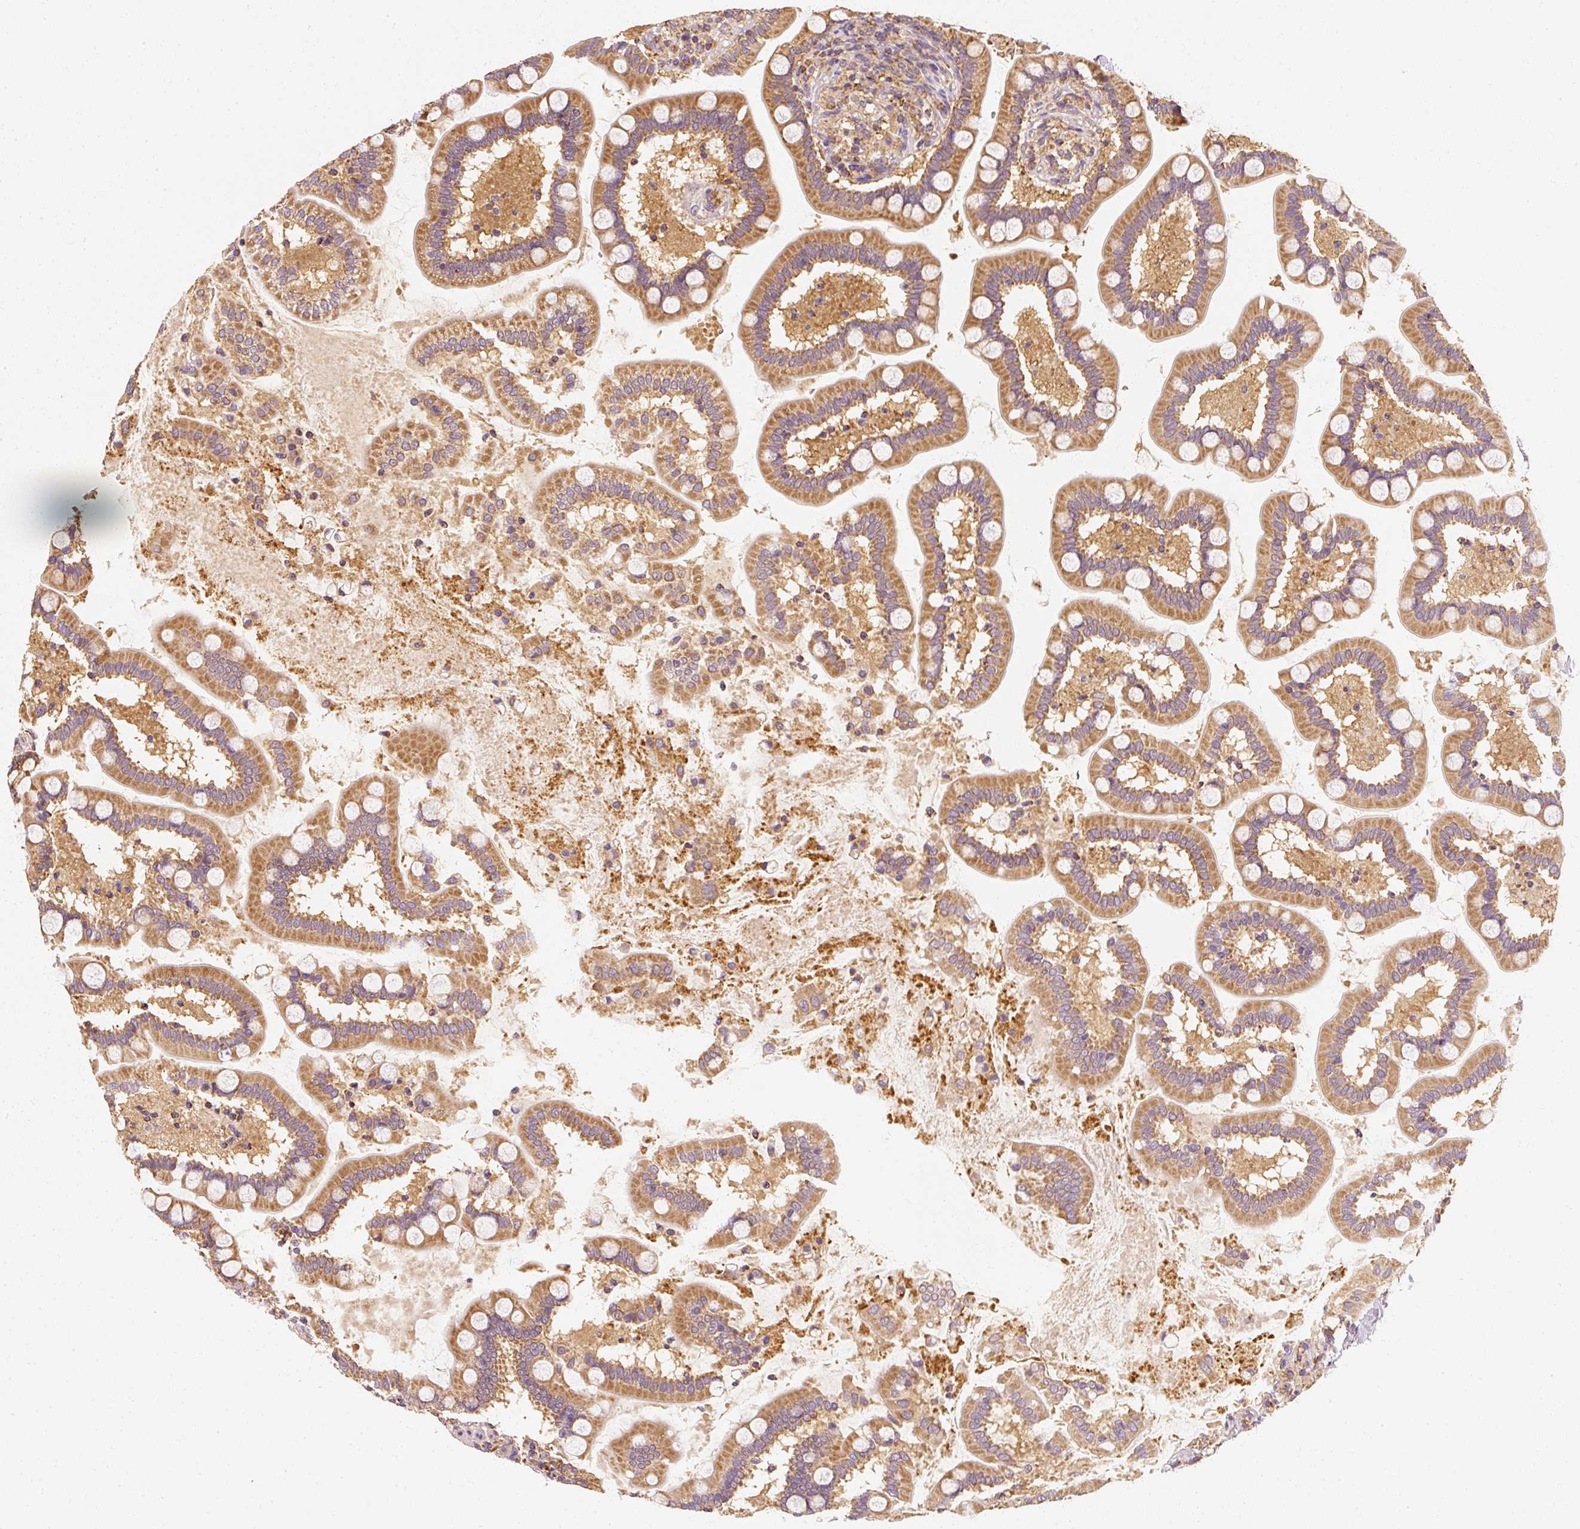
{"staining": {"intensity": "strong", "quantity": ">75%", "location": "cytoplasmic/membranous"}, "tissue": "small intestine", "cell_type": "Glandular cells", "image_type": "normal", "snomed": [{"axis": "morphology", "description": "Normal tissue, NOS"}, {"axis": "topography", "description": "Small intestine"}], "caption": "IHC micrograph of benign human small intestine stained for a protein (brown), which exhibits high levels of strong cytoplasmic/membranous staining in approximately >75% of glandular cells.", "gene": "TOMM40", "patient": {"sex": "female", "age": 64}}